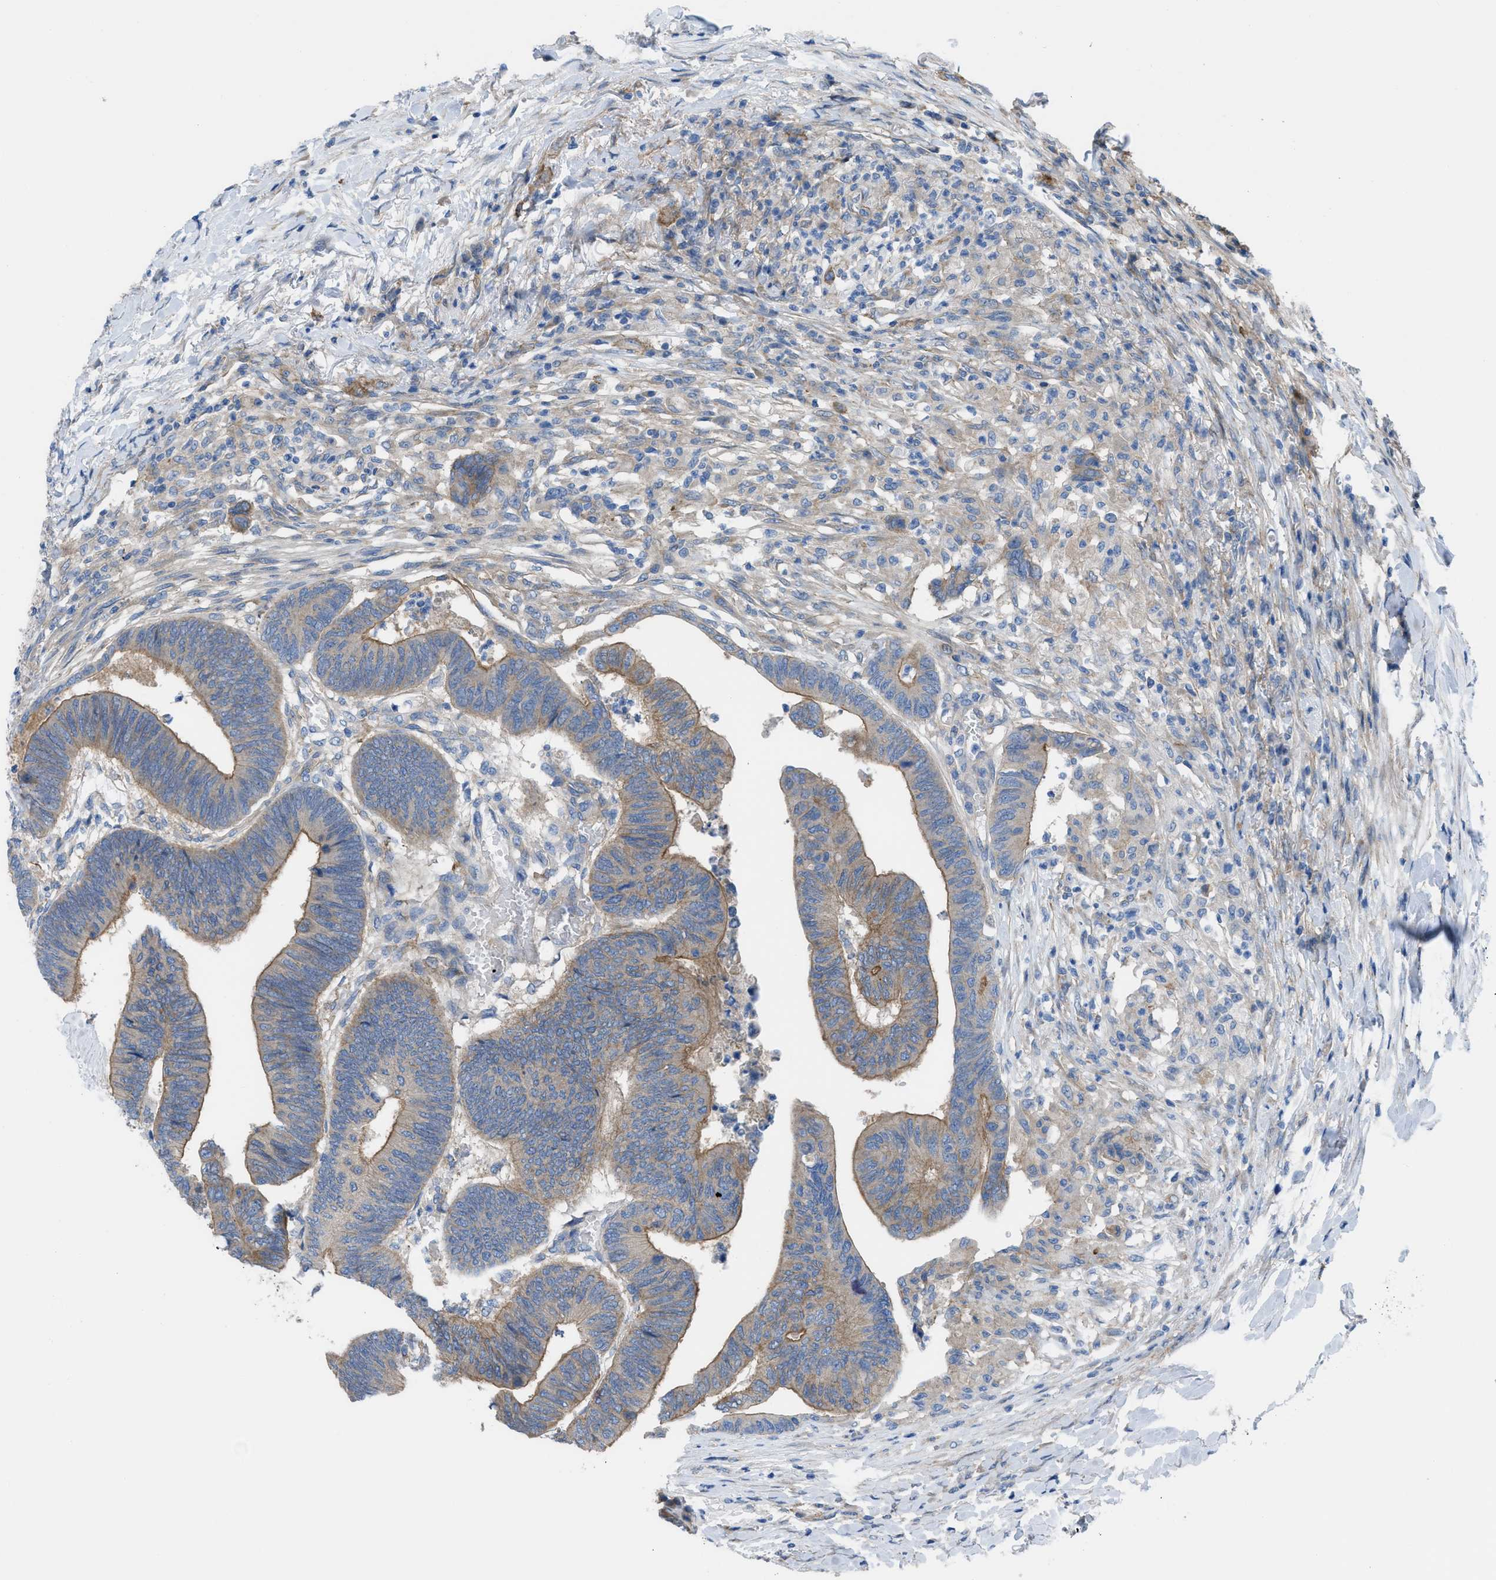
{"staining": {"intensity": "moderate", "quantity": ">75%", "location": "cytoplasmic/membranous"}, "tissue": "colorectal cancer", "cell_type": "Tumor cells", "image_type": "cancer", "snomed": [{"axis": "morphology", "description": "Normal tissue, NOS"}, {"axis": "morphology", "description": "Adenocarcinoma, NOS"}, {"axis": "topography", "description": "Rectum"}, {"axis": "topography", "description": "Peripheral nerve tissue"}], "caption": "Human colorectal adenocarcinoma stained with a brown dye shows moderate cytoplasmic/membranous positive expression in approximately >75% of tumor cells.", "gene": "EGFR", "patient": {"sex": "male", "age": 92}}